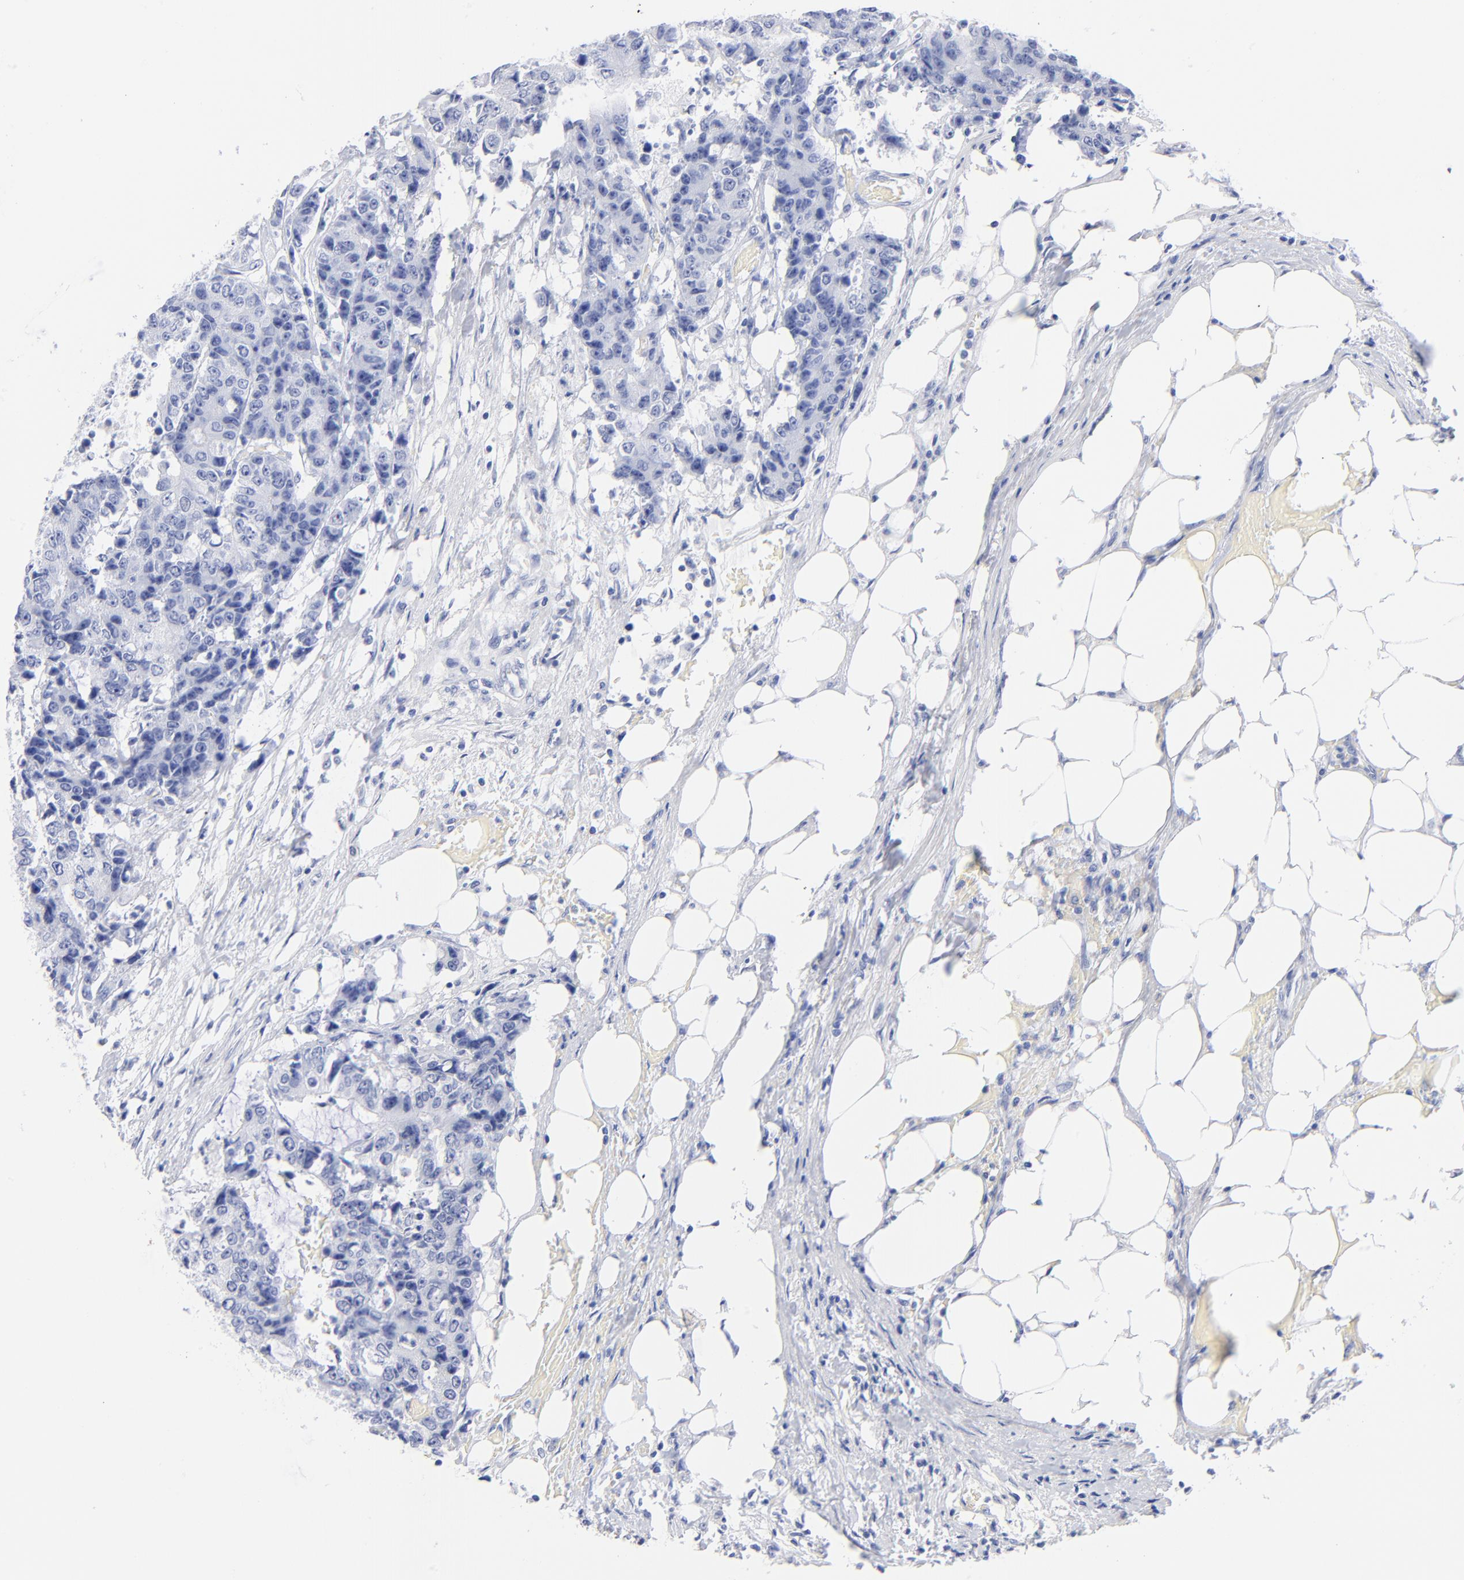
{"staining": {"intensity": "negative", "quantity": "none", "location": "none"}, "tissue": "colorectal cancer", "cell_type": "Tumor cells", "image_type": "cancer", "snomed": [{"axis": "morphology", "description": "Adenocarcinoma, NOS"}, {"axis": "topography", "description": "Colon"}], "caption": "Image shows no protein staining in tumor cells of colorectal adenocarcinoma tissue.", "gene": "ACY1", "patient": {"sex": "female", "age": 86}}